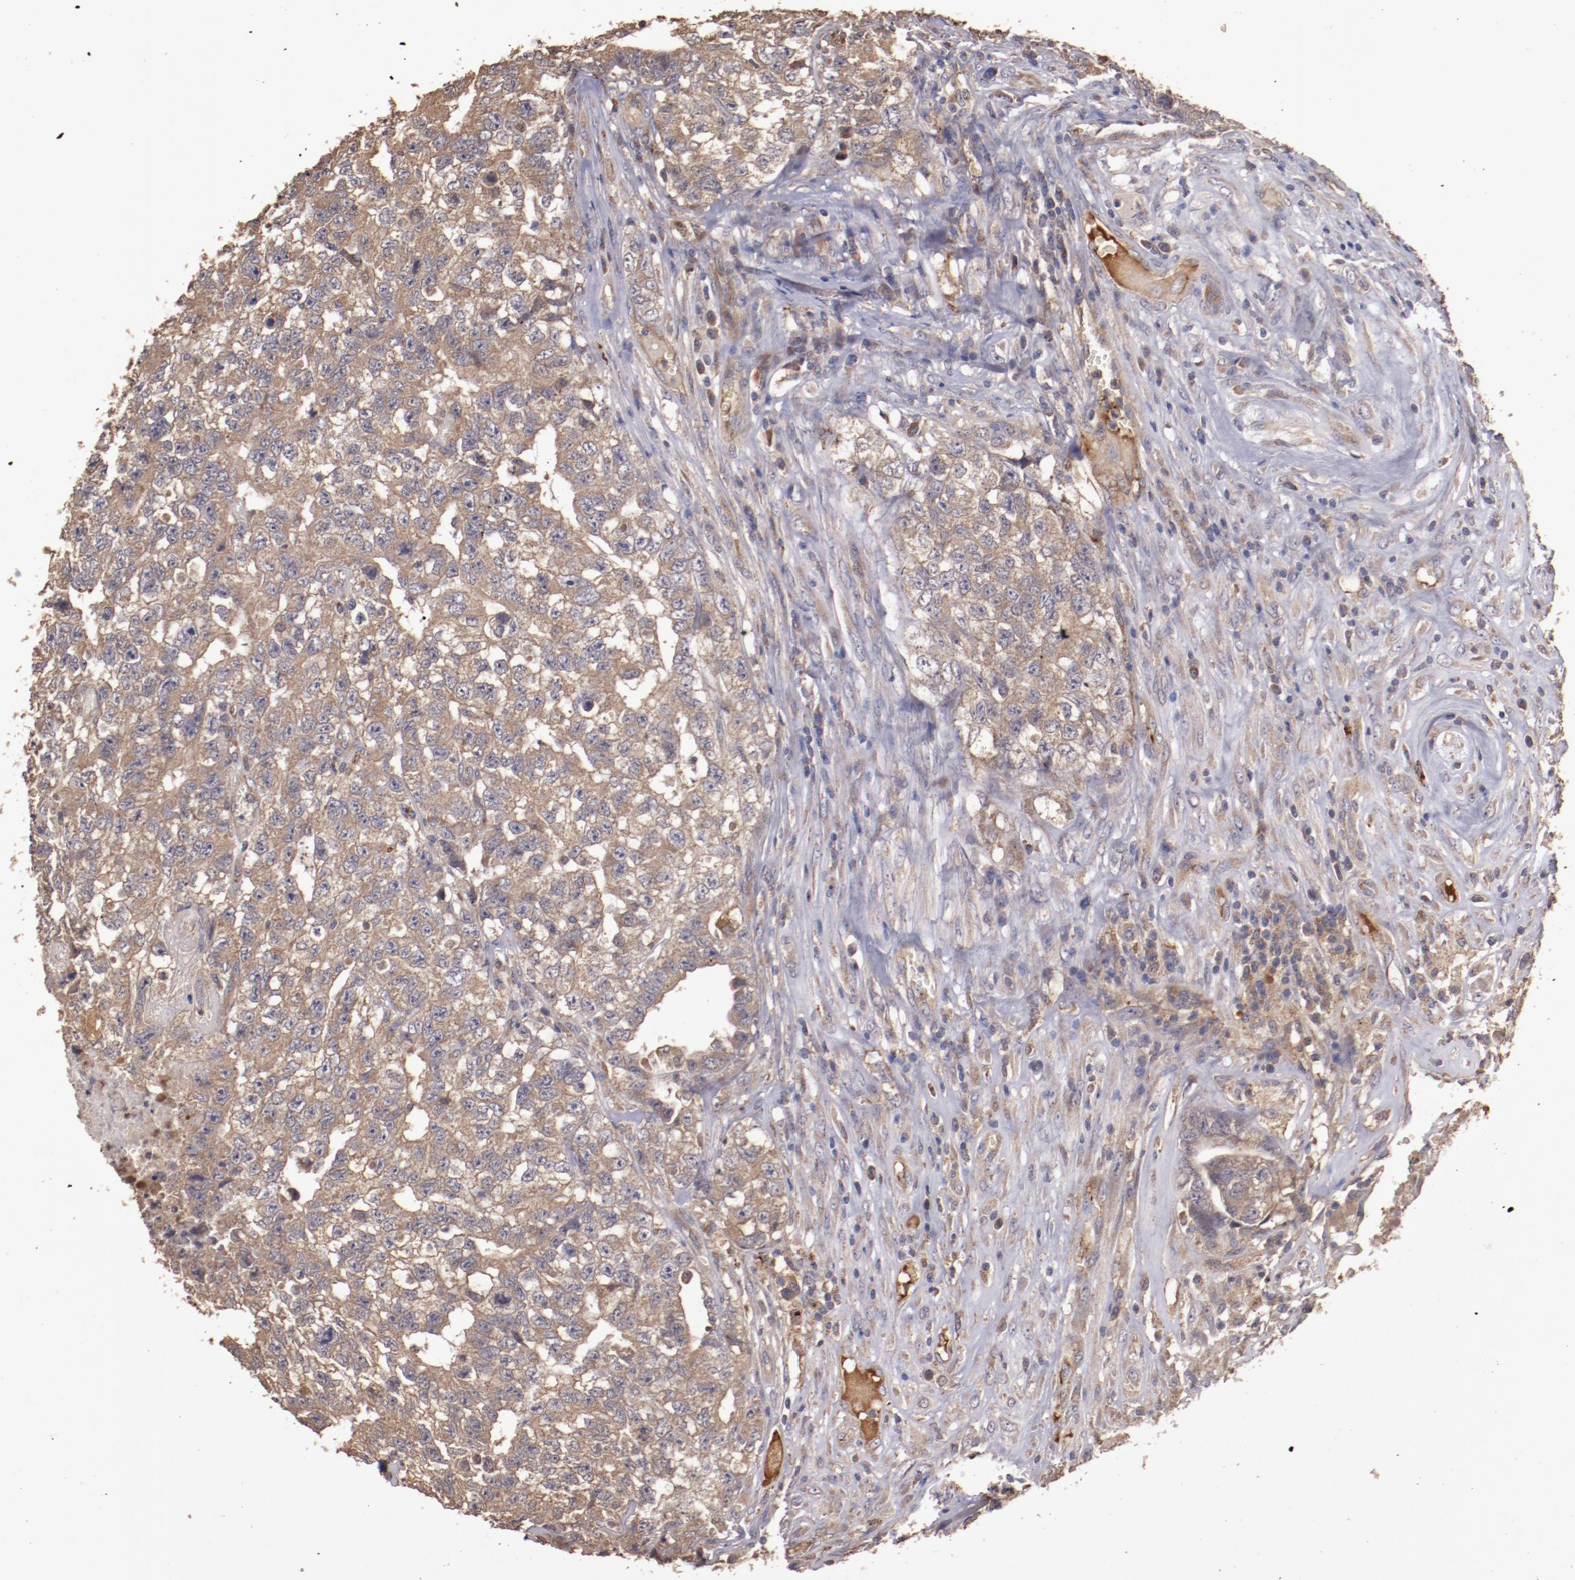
{"staining": {"intensity": "moderate", "quantity": ">75%", "location": "cytoplasmic/membranous"}, "tissue": "testis cancer", "cell_type": "Tumor cells", "image_type": "cancer", "snomed": [{"axis": "morphology", "description": "Carcinoma, Embryonal, NOS"}, {"axis": "topography", "description": "Testis"}], "caption": "The immunohistochemical stain labels moderate cytoplasmic/membranous expression in tumor cells of embryonal carcinoma (testis) tissue.", "gene": "SRRD", "patient": {"sex": "male", "age": 31}}